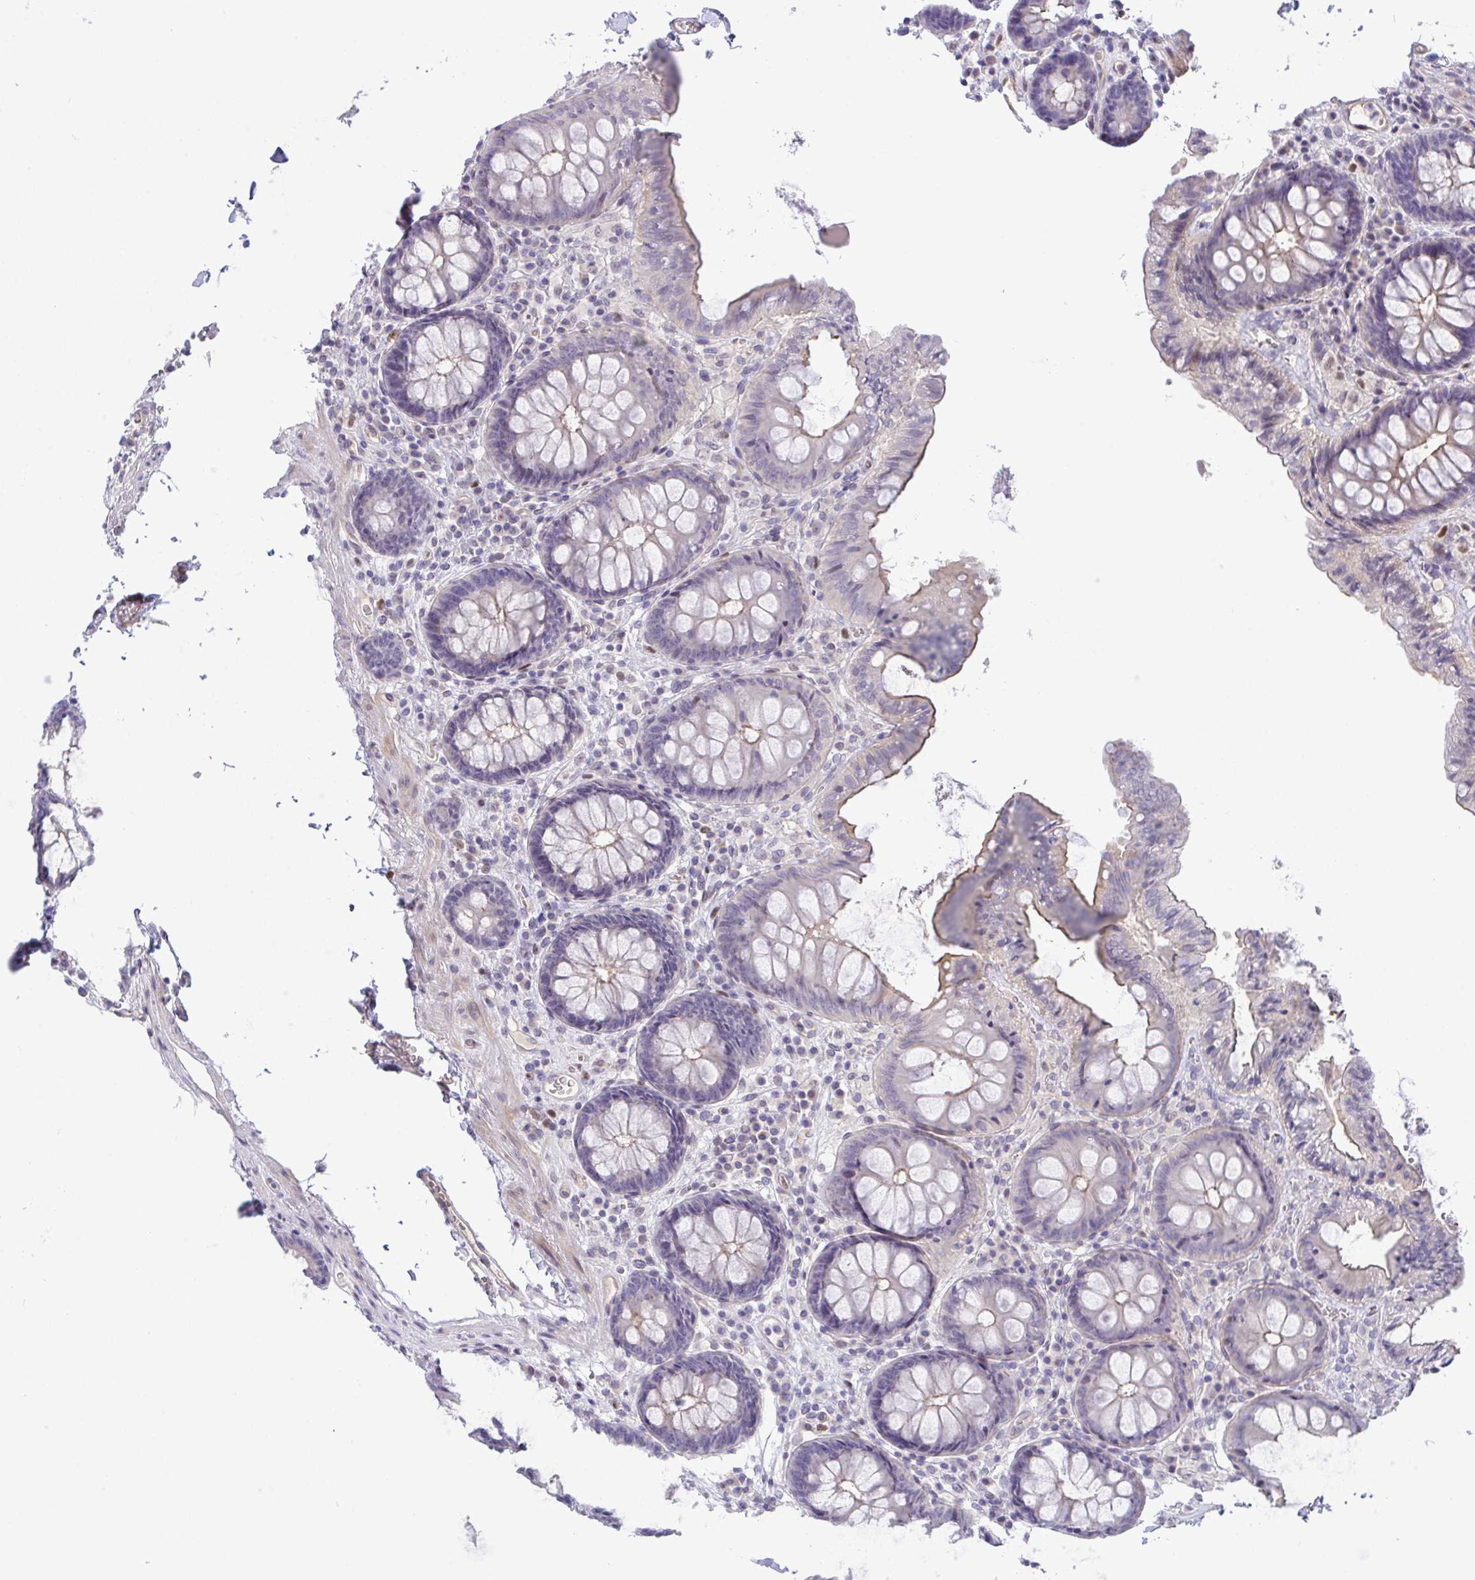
{"staining": {"intensity": "moderate", "quantity": ">75%", "location": "cytoplasmic/membranous"}, "tissue": "colon", "cell_type": "Endothelial cells", "image_type": "normal", "snomed": [{"axis": "morphology", "description": "Normal tissue, NOS"}, {"axis": "topography", "description": "Colon"}, {"axis": "topography", "description": "Peripheral nerve tissue"}], "caption": "A brown stain labels moderate cytoplasmic/membranous positivity of a protein in endothelial cells of normal colon.", "gene": "ZBED3", "patient": {"sex": "male", "age": 84}}